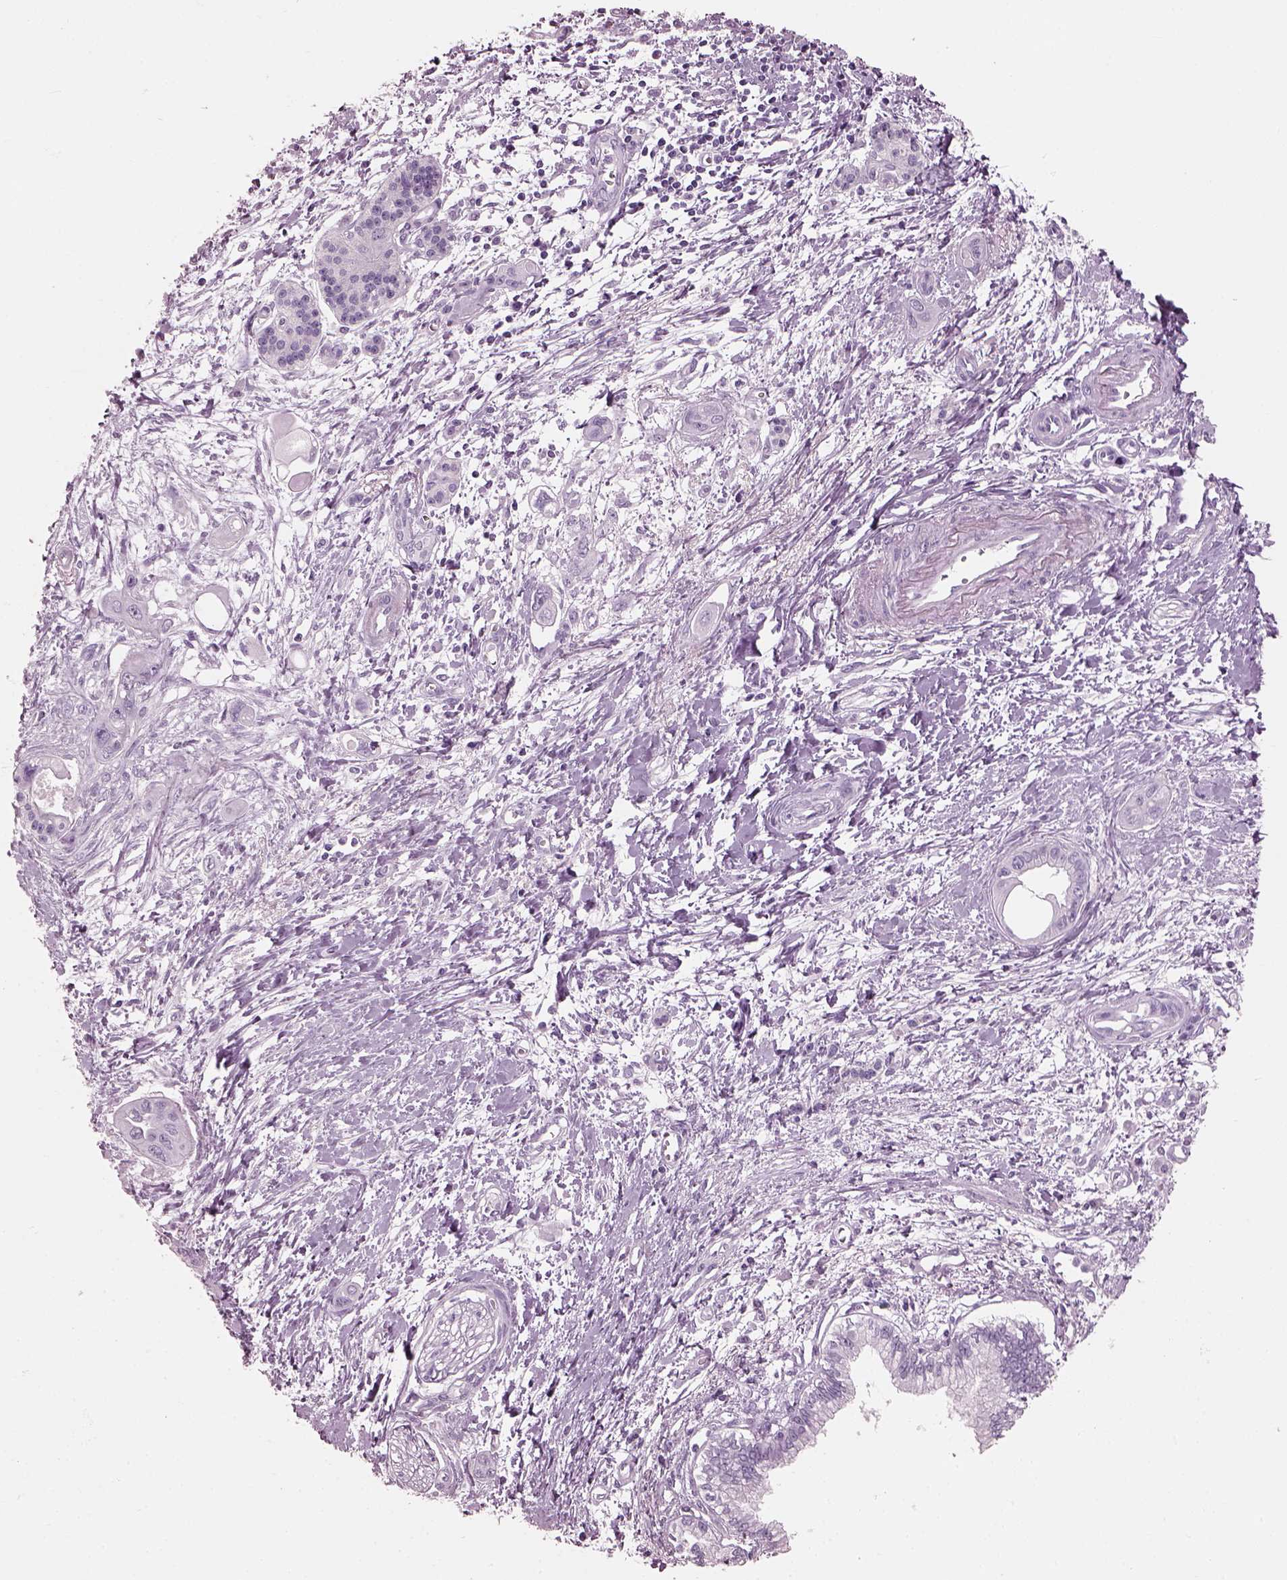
{"staining": {"intensity": "negative", "quantity": "none", "location": "none"}, "tissue": "pancreatic cancer", "cell_type": "Tumor cells", "image_type": "cancer", "snomed": [{"axis": "morphology", "description": "Adenocarcinoma, NOS"}, {"axis": "topography", "description": "Pancreas"}], "caption": "Tumor cells are negative for brown protein staining in adenocarcinoma (pancreatic).", "gene": "PACRG", "patient": {"sex": "male", "age": 60}}